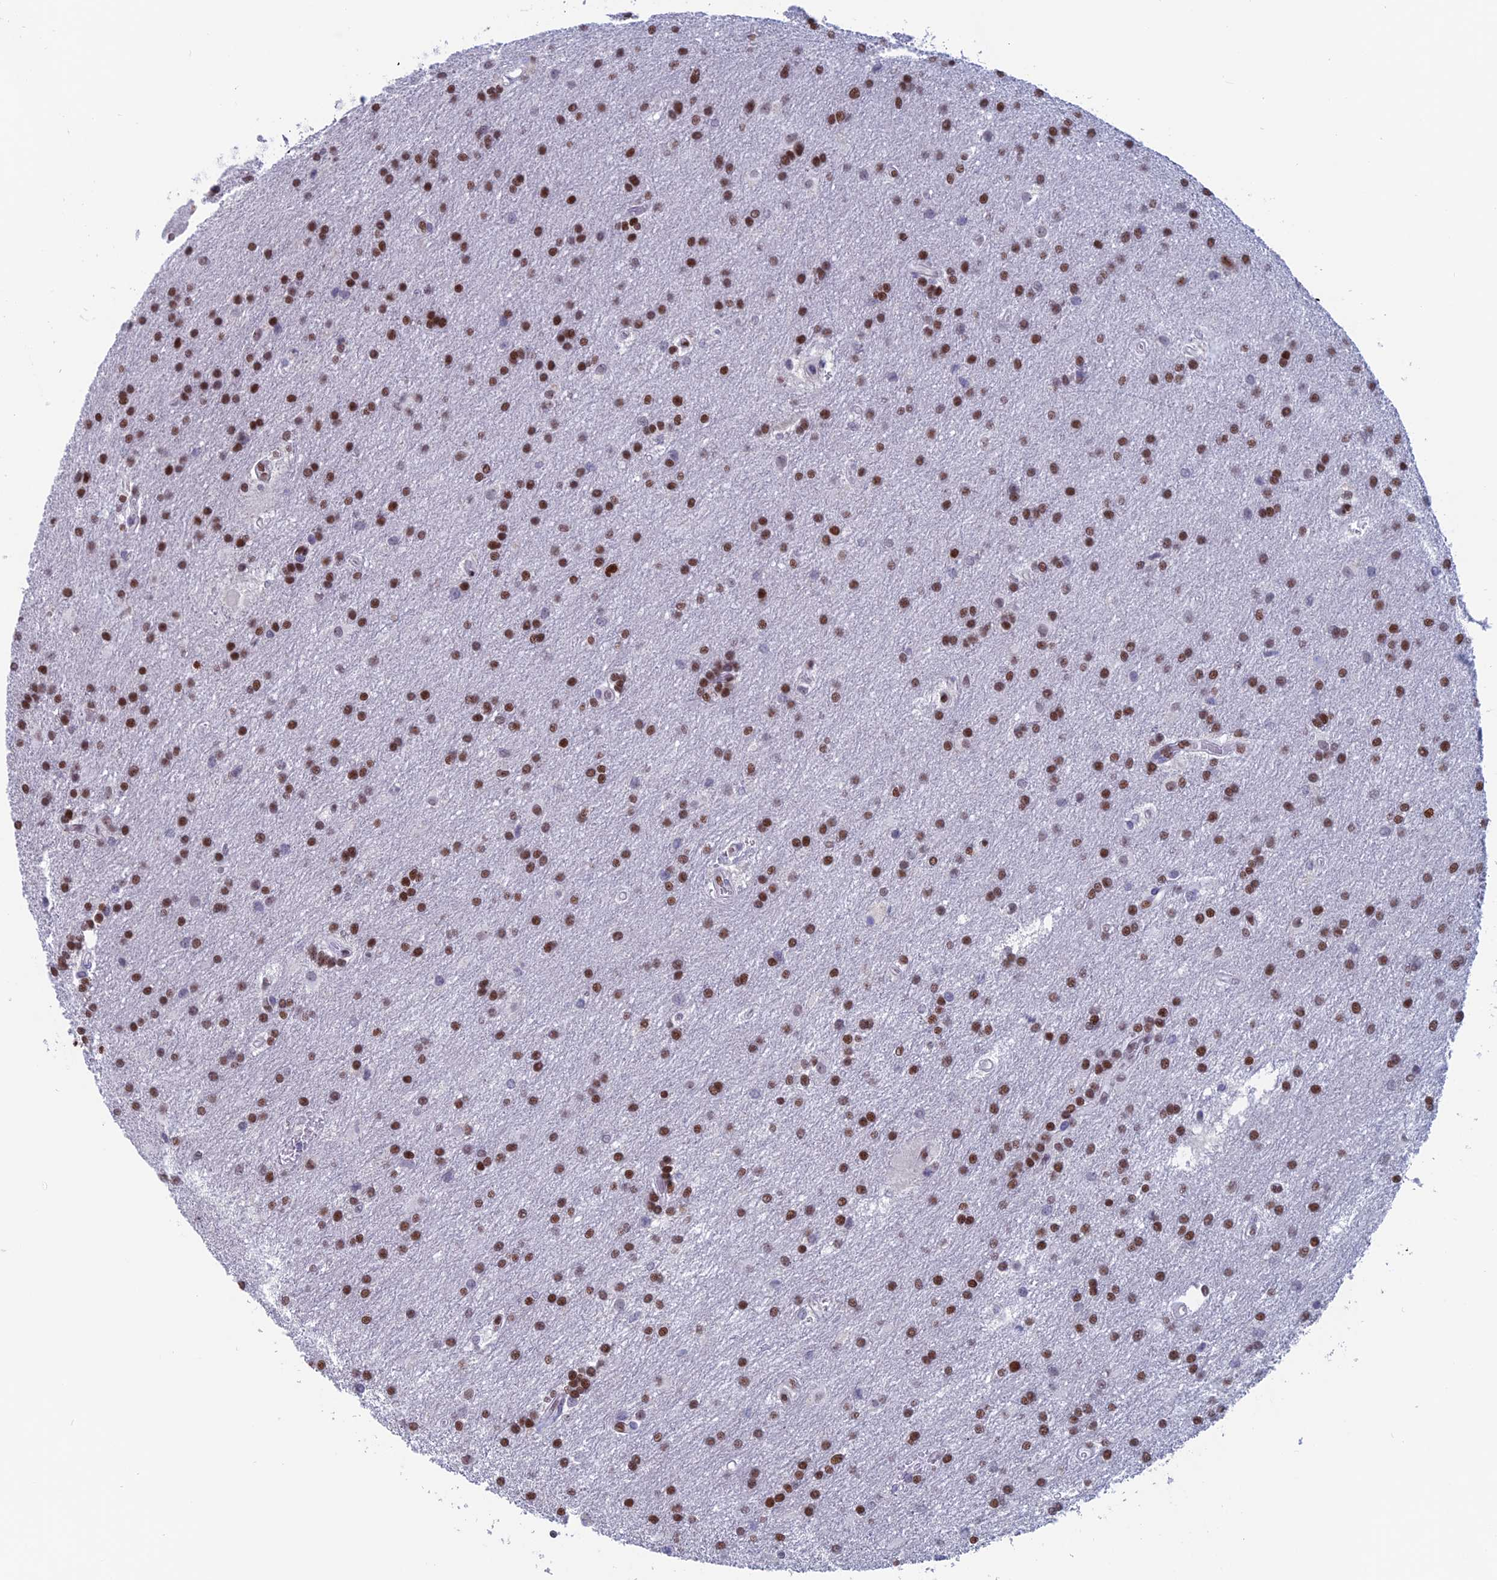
{"staining": {"intensity": "strong", "quantity": ">75%", "location": "nuclear"}, "tissue": "glioma", "cell_type": "Tumor cells", "image_type": "cancer", "snomed": [{"axis": "morphology", "description": "Glioma, malignant, Low grade"}, {"axis": "topography", "description": "Brain"}], "caption": "Malignant glioma (low-grade) stained with DAB (3,3'-diaminobenzidine) immunohistochemistry shows high levels of strong nuclear positivity in approximately >75% of tumor cells.", "gene": "NOL4L", "patient": {"sex": "male", "age": 66}}